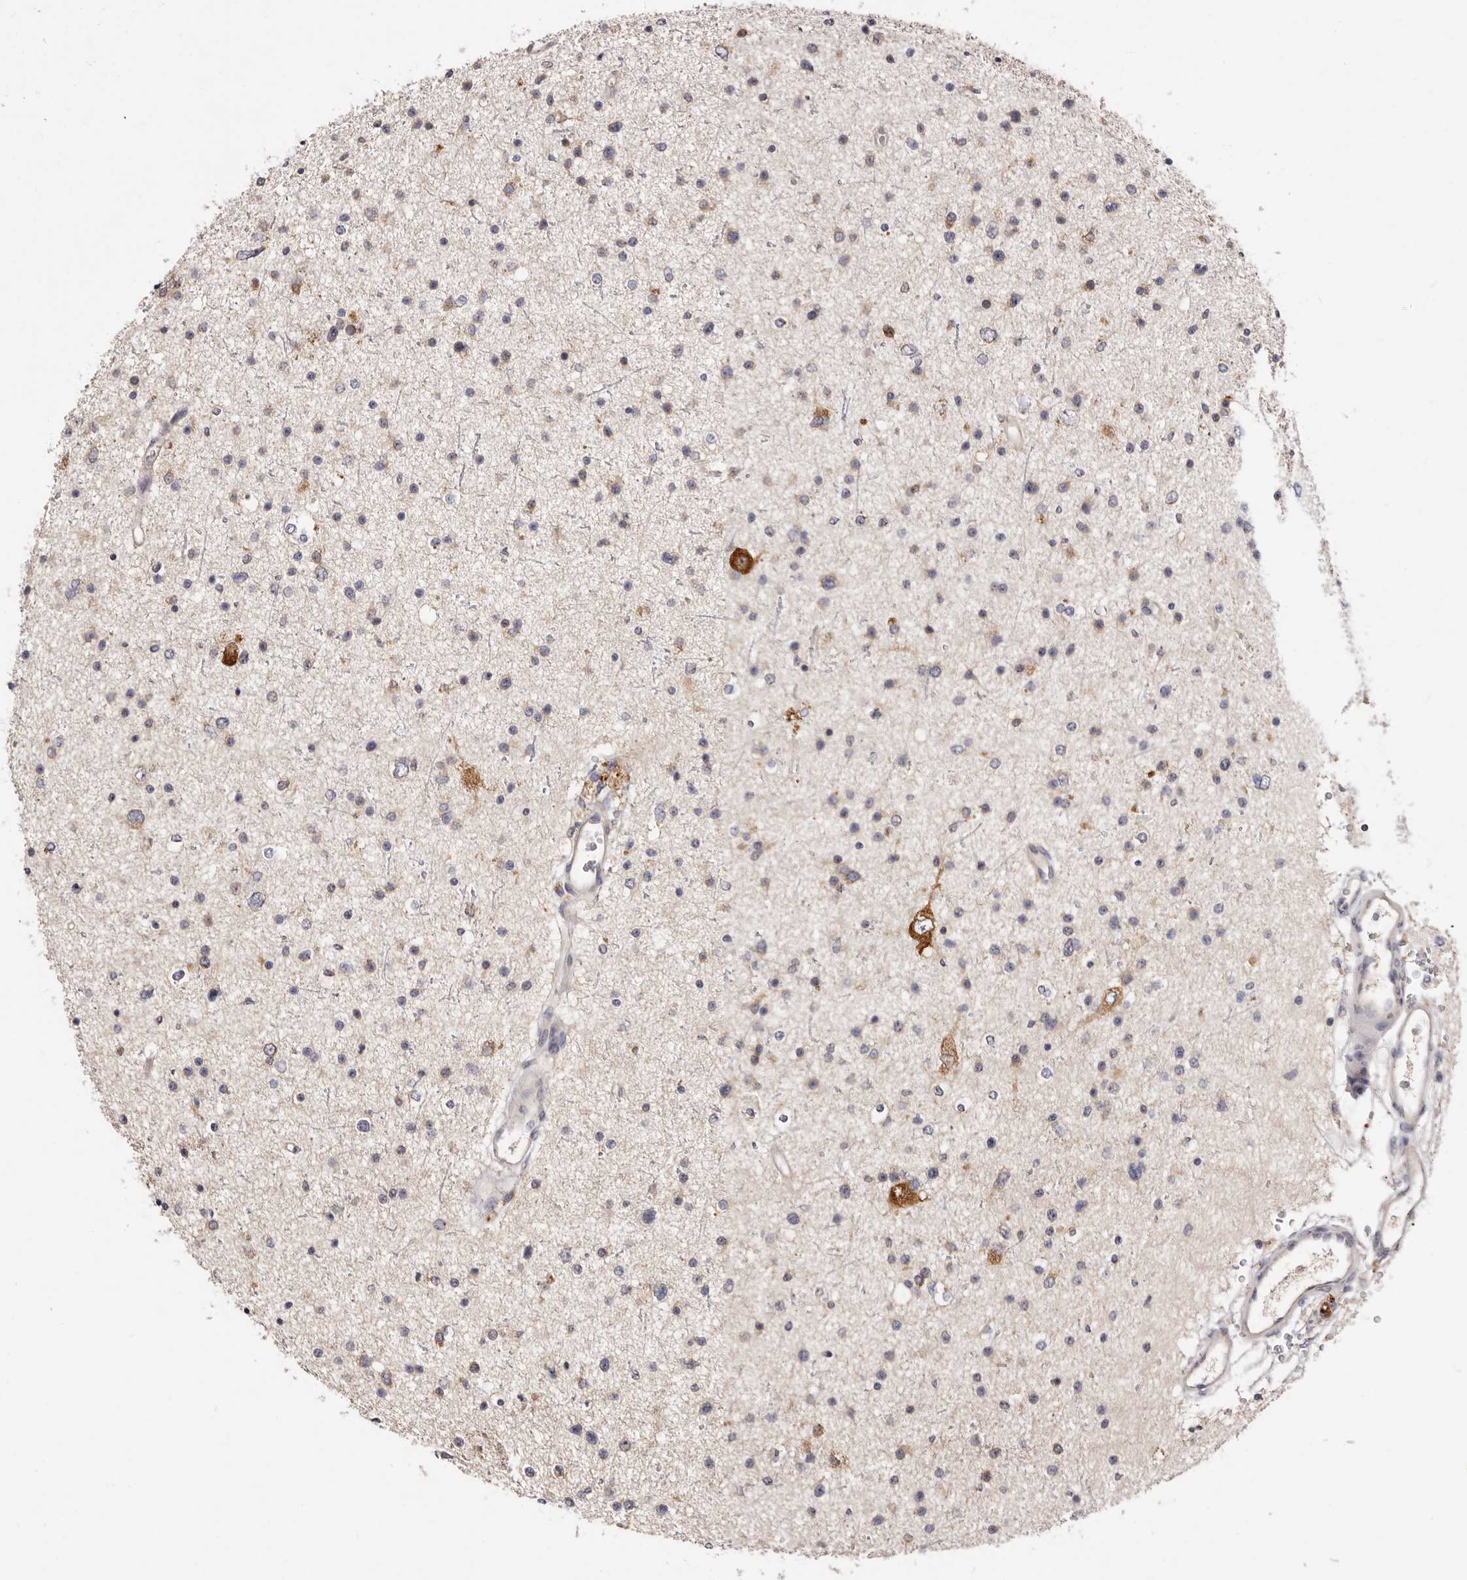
{"staining": {"intensity": "weak", "quantity": "<25%", "location": "cytoplasmic/membranous"}, "tissue": "glioma", "cell_type": "Tumor cells", "image_type": "cancer", "snomed": [{"axis": "morphology", "description": "Glioma, malignant, Low grade"}, {"axis": "topography", "description": "Brain"}], "caption": "IHC image of neoplastic tissue: glioma stained with DAB exhibits no significant protein positivity in tumor cells.", "gene": "FAM167B", "patient": {"sex": "female", "age": 37}}